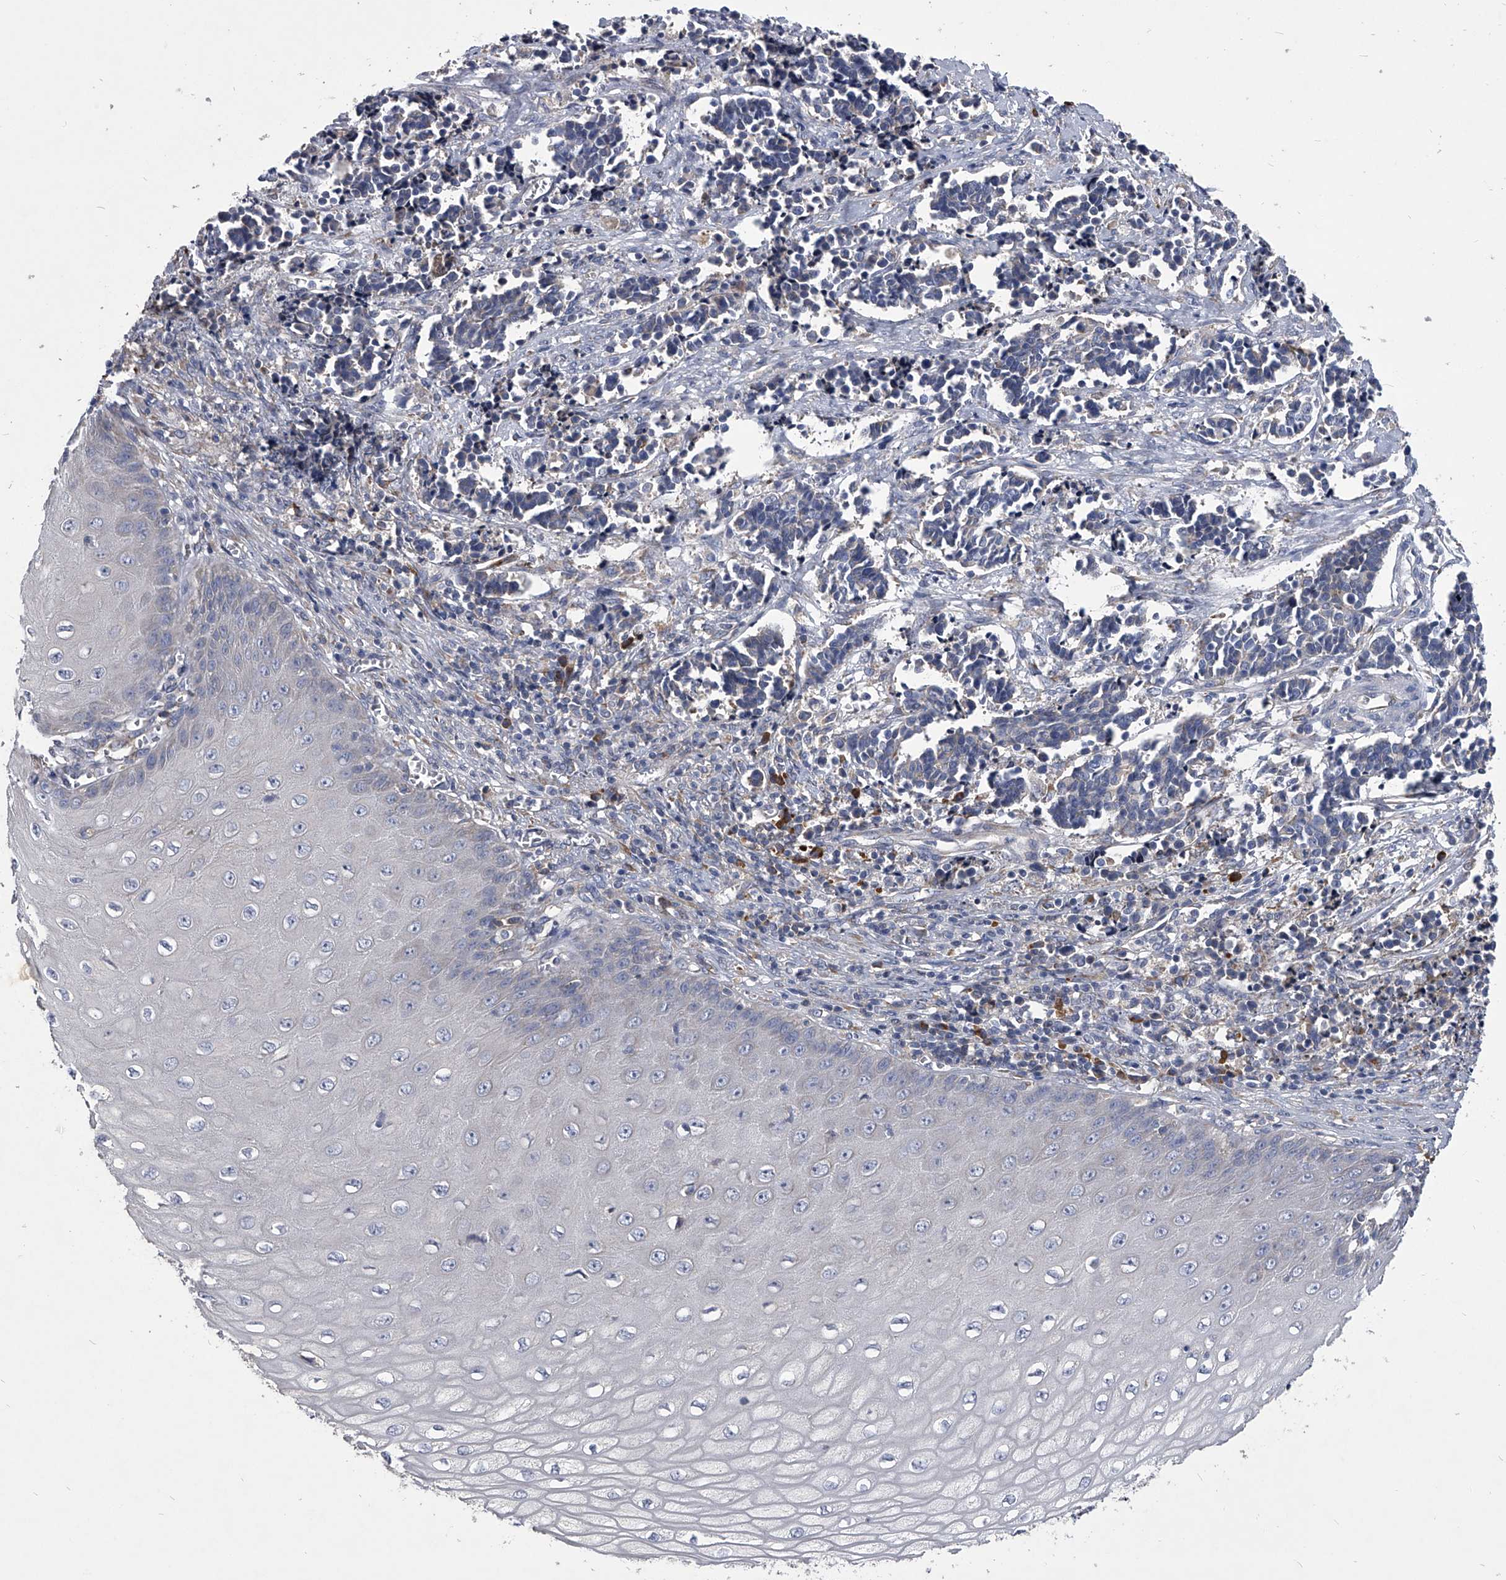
{"staining": {"intensity": "negative", "quantity": "none", "location": "none"}, "tissue": "cervical cancer", "cell_type": "Tumor cells", "image_type": "cancer", "snomed": [{"axis": "morphology", "description": "Normal tissue, NOS"}, {"axis": "morphology", "description": "Squamous cell carcinoma, NOS"}, {"axis": "topography", "description": "Cervix"}], "caption": "The IHC micrograph has no significant positivity in tumor cells of cervical cancer (squamous cell carcinoma) tissue.", "gene": "CCR4", "patient": {"sex": "female", "age": 35}}